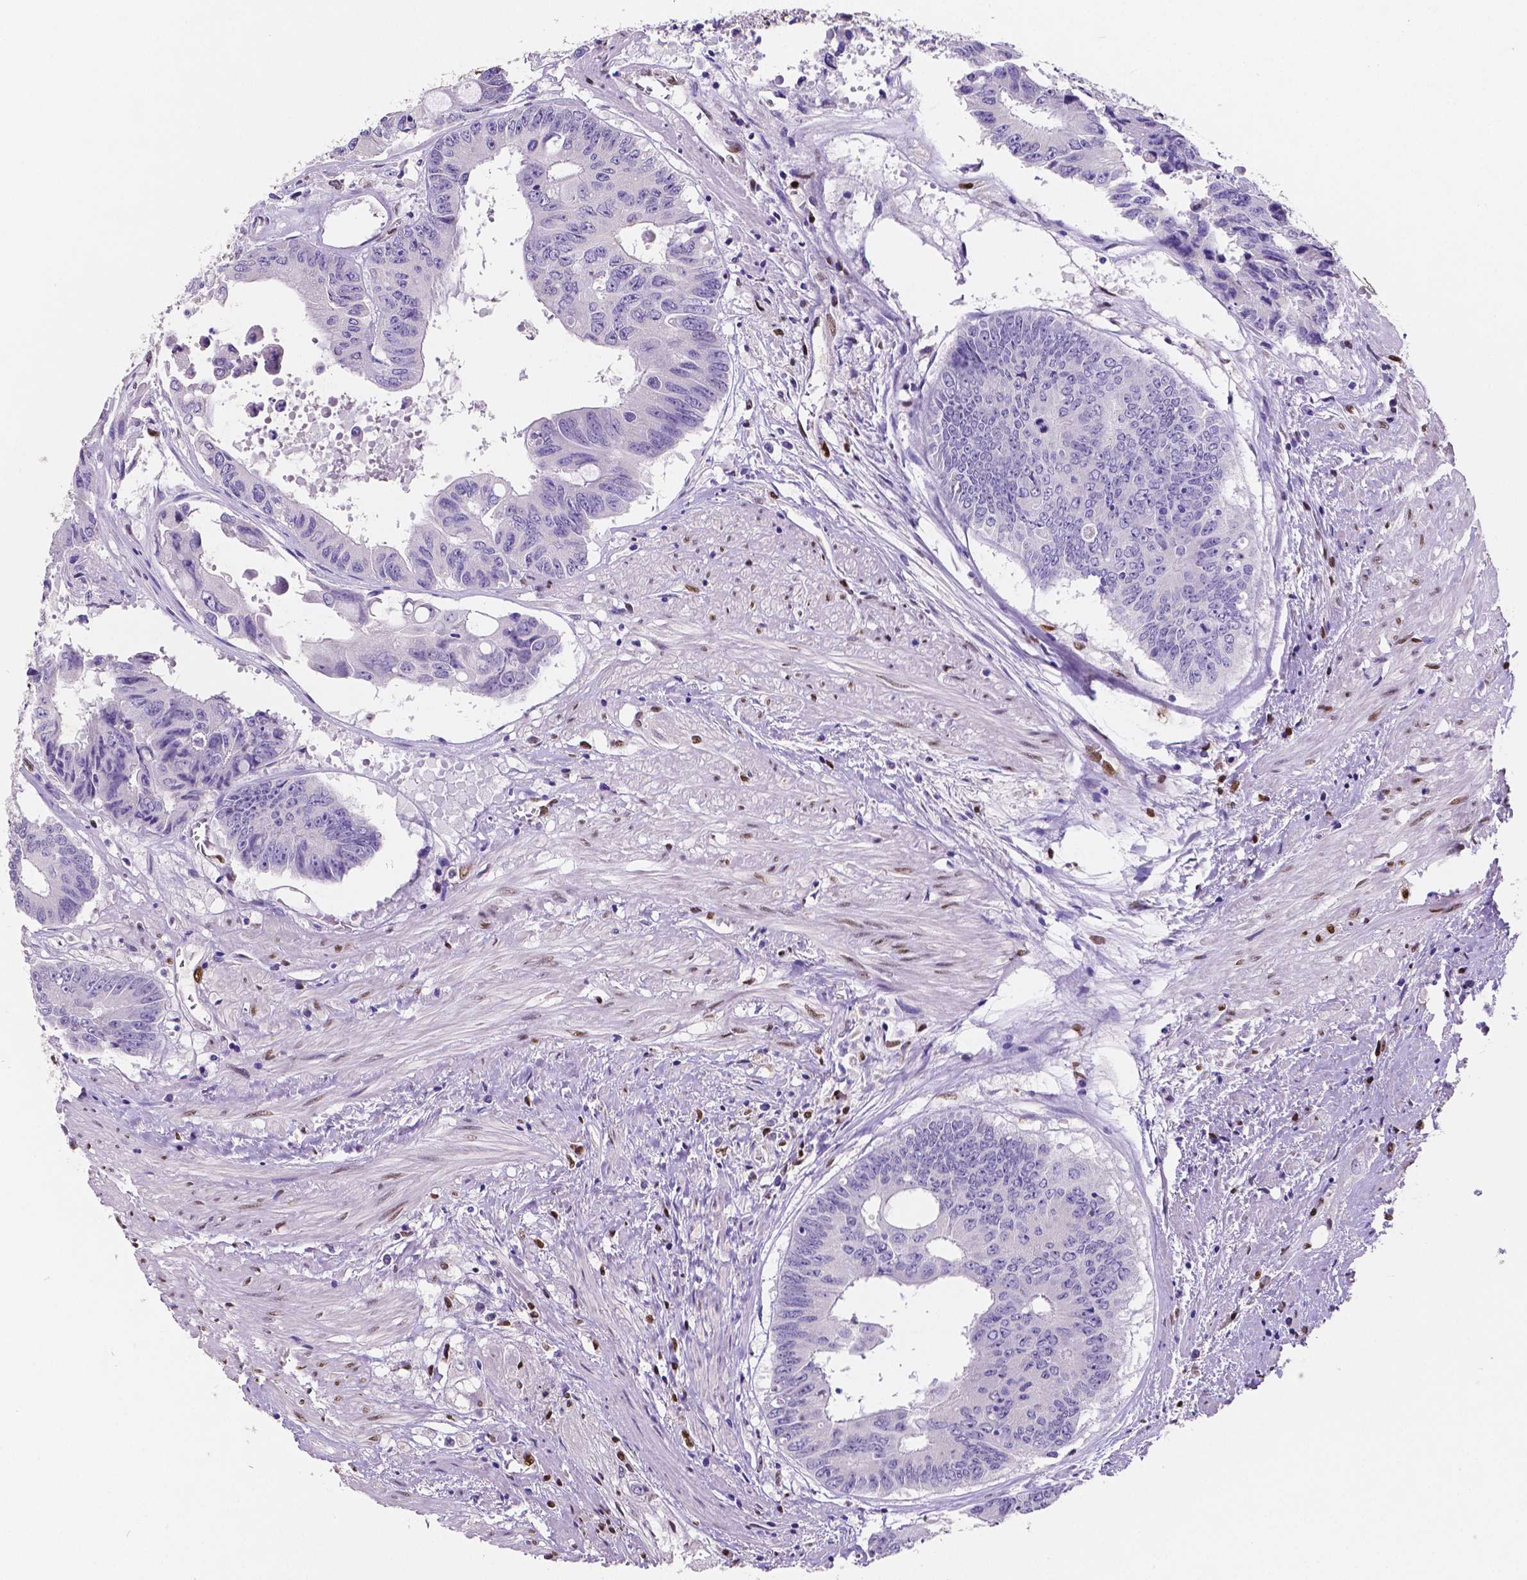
{"staining": {"intensity": "negative", "quantity": "none", "location": "none"}, "tissue": "colorectal cancer", "cell_type": "Tumor cells", "image_type": "cancer", "snomed": [{"axis": "morphology", "description": "Adenocarcinoma, NOS"}, {"axis": "topography", "description": "Rectum"}], "caption": "Image shows no significant protein staining in tumor cells of colorectal cancer.", "gene": "MEF2C", "patient": {"sex": "male", "age": 59}}